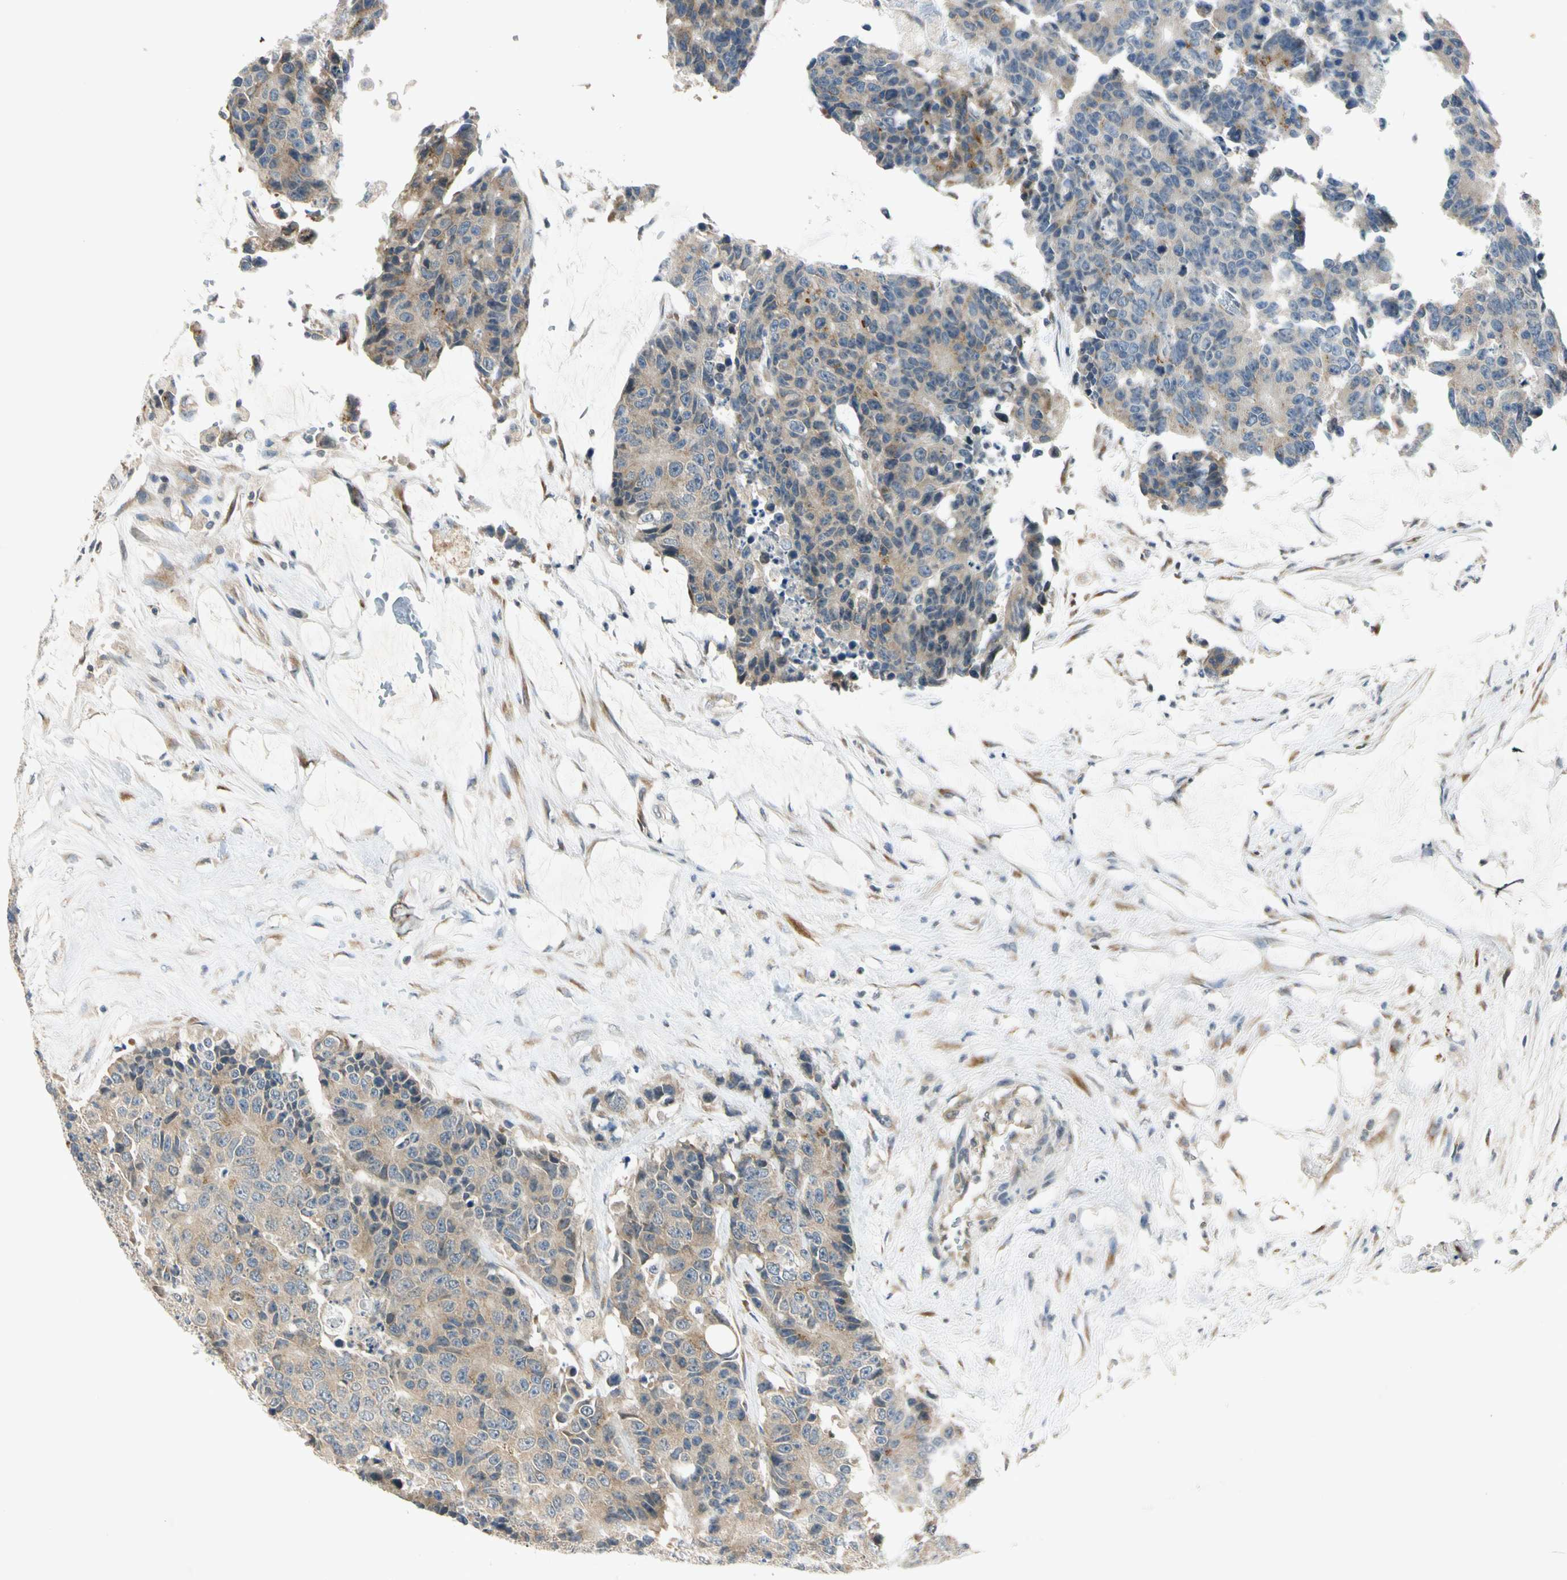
{"staining": {"intensity": "weak", "quantity": "25%-75%", "location": "cytoplasmic/membranous"}, "tissue": "colorectal cancer", "cell_type": "Tumor cells", "image_type": "cancer", "snomed": [{"axis": "morphology", "description": "Adenocarcinoma, NOS"}, {"axis": "topography", "description": "Colon"}], "caption": "This is a micrograph of immunohistochemistry (IHC) staining of adenocarcinoma (colorectal), which shows weak positivity in the cytoplasmic/membranous of tumor cells.", "gene": "RPS6KB2", "patient": {"sex": "female", "age": 86}}